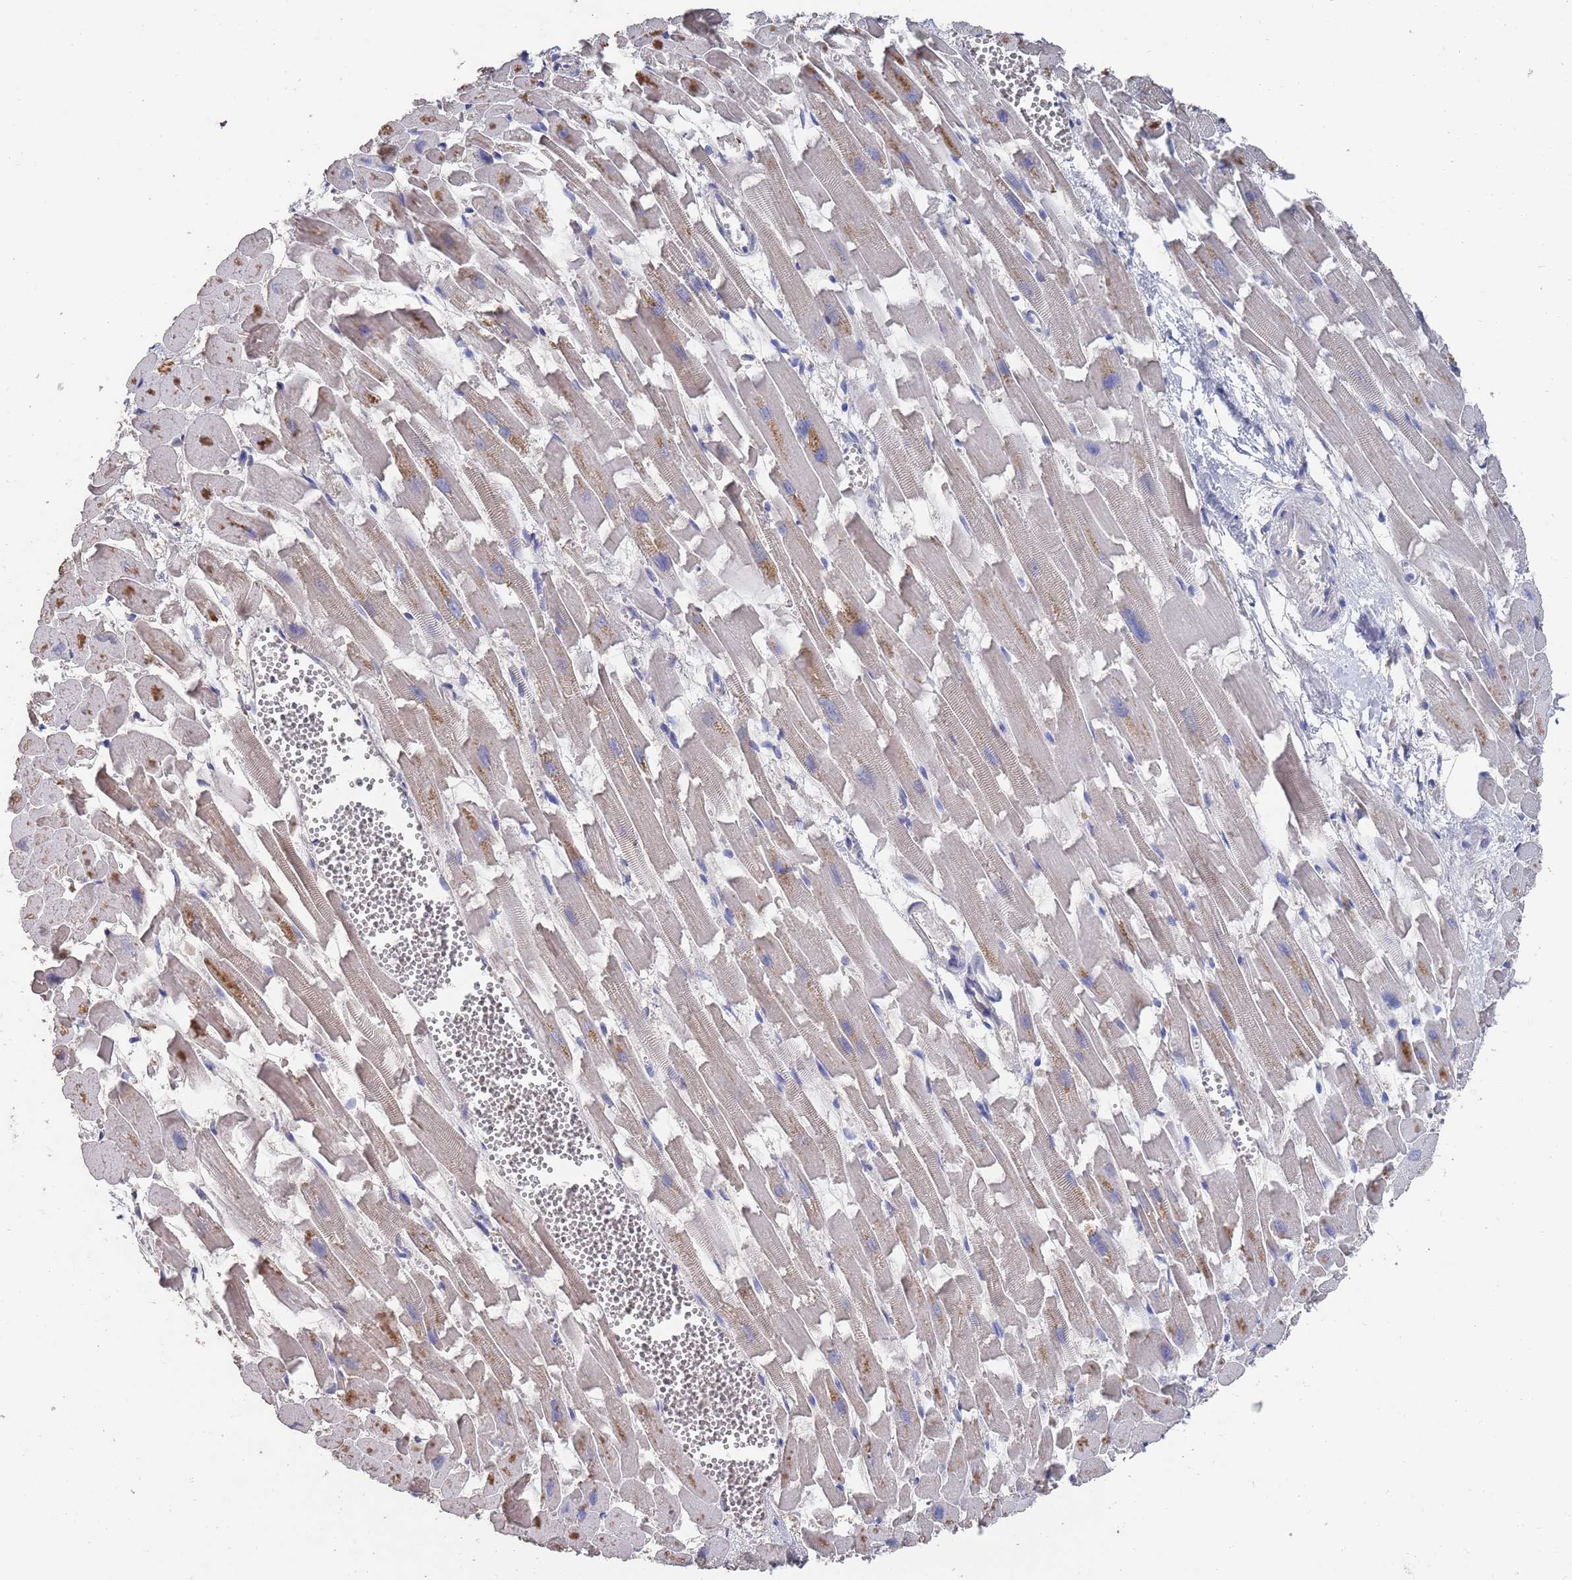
{"staining": {"intensity": "moderate", "quantity": "25%-75%", "location": "cytoplasmic/membranous"}, "tissue": "heart muscle", "cell_type": "Cardiomyocytes", "image_type": "normal", "snomed": [{"axis": "morphology", "description": "Normal tissue, NOS"}, {"axis": "topography", "description": "Heart"}], "caption": "The image exhibits a brown stain indicating the presence of a protein in the cytoplasmic/membranous of cardiomyocytes in heart muscle. (DAB = brown stain, brightfield microscopy at high magnification).", "gene": "BTBD18", "patient": {"sex": "female", "age": 64}}